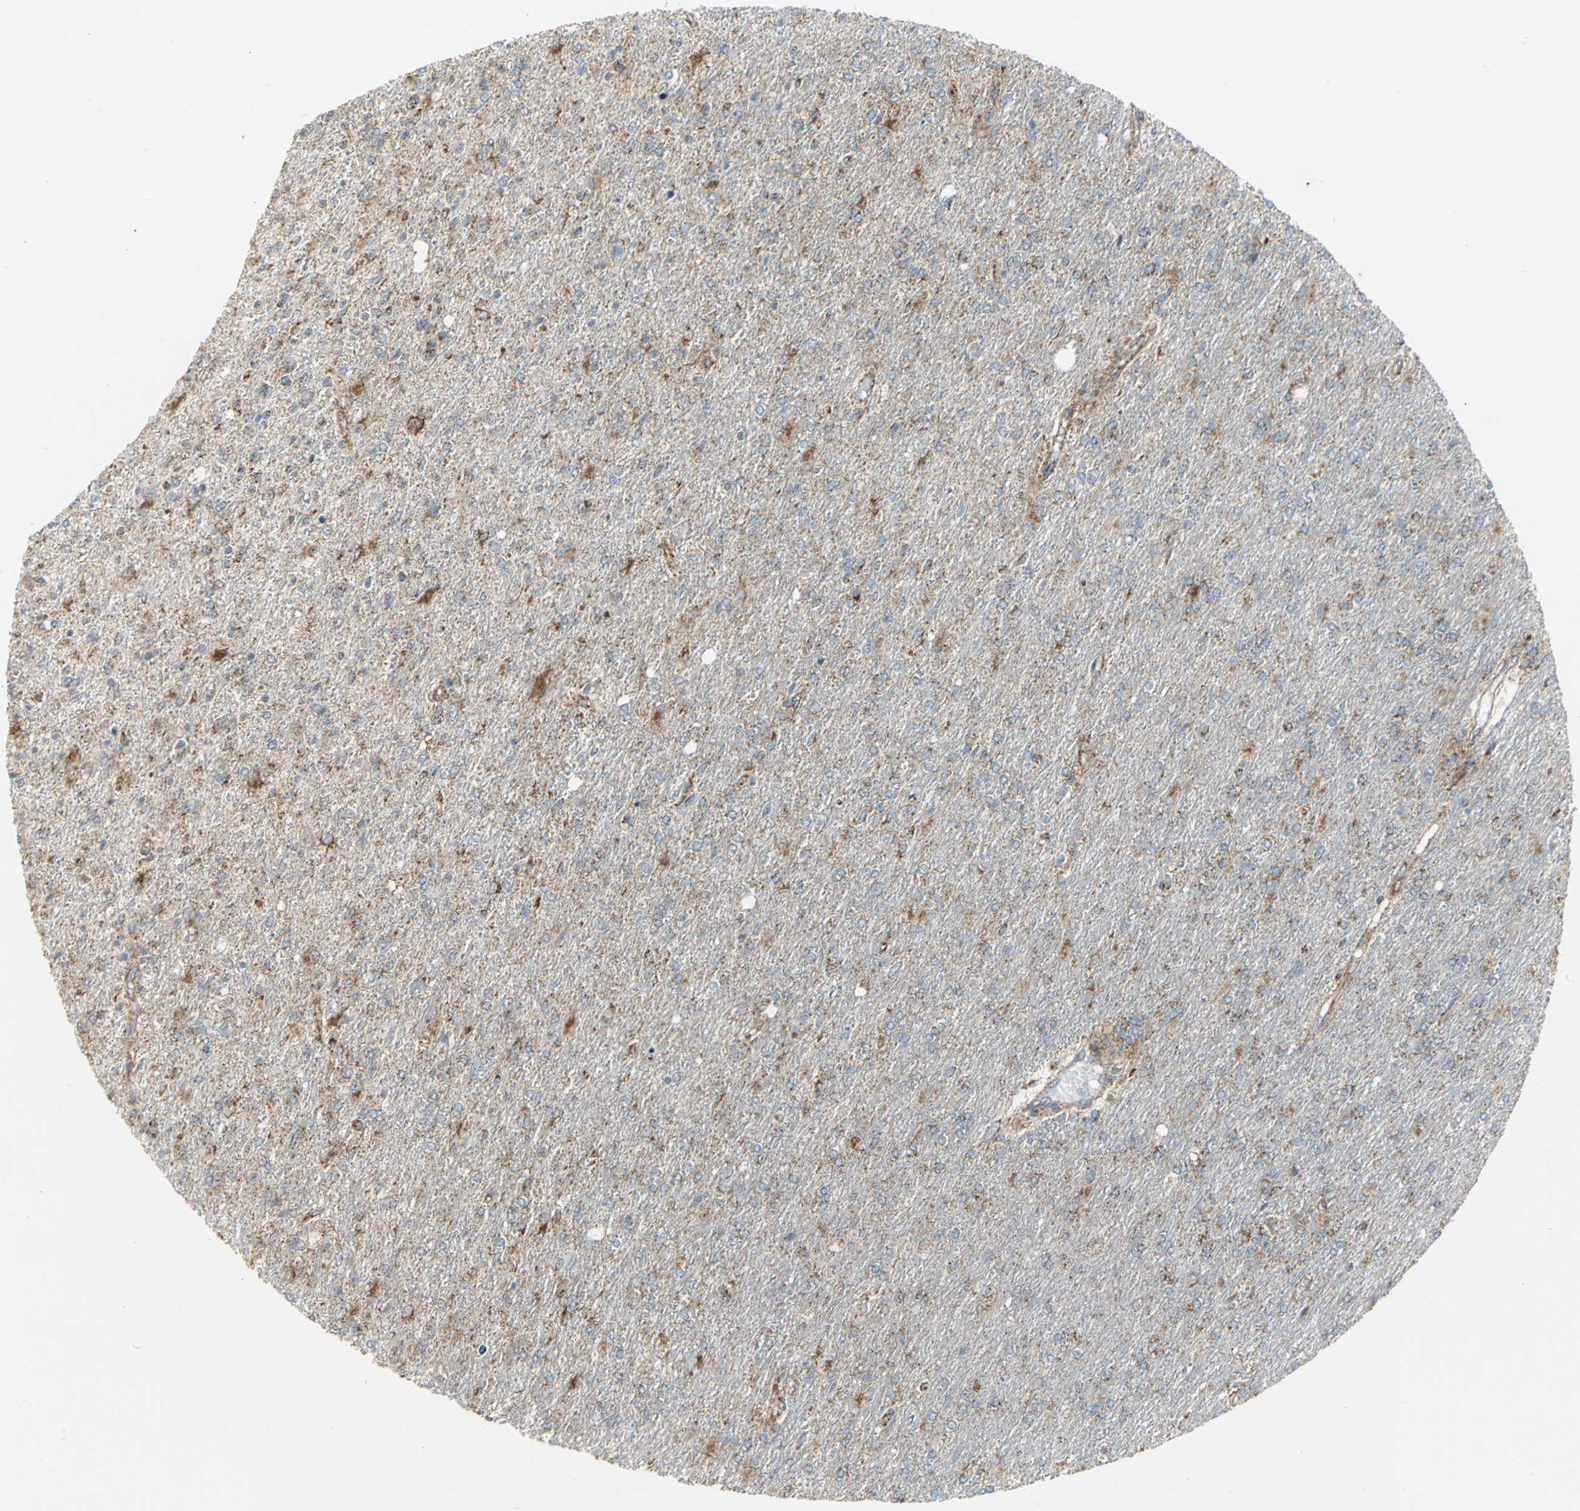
{"staining": {"intensity": "moderate", "quantity": "25%-75%", "location": "cytoplasmic/membranous"}, "tissue": "glioma", "cell_type": "Tumor cells", "image_type": "cancer", "snomed": [{"axis": "morphology", "description": "Glioma, malignant, High grade"}, {"axis": "topography", "description": "Cerebral cortex"}], "caption": "This is an image of immunohistochemistry (IHC) staining of glioma, which shows moderate expression in the cytoplasmic/membranous of tumor cells.", "gene": "NDUFB5", "patient": {"sex": "male", "age": 76}}